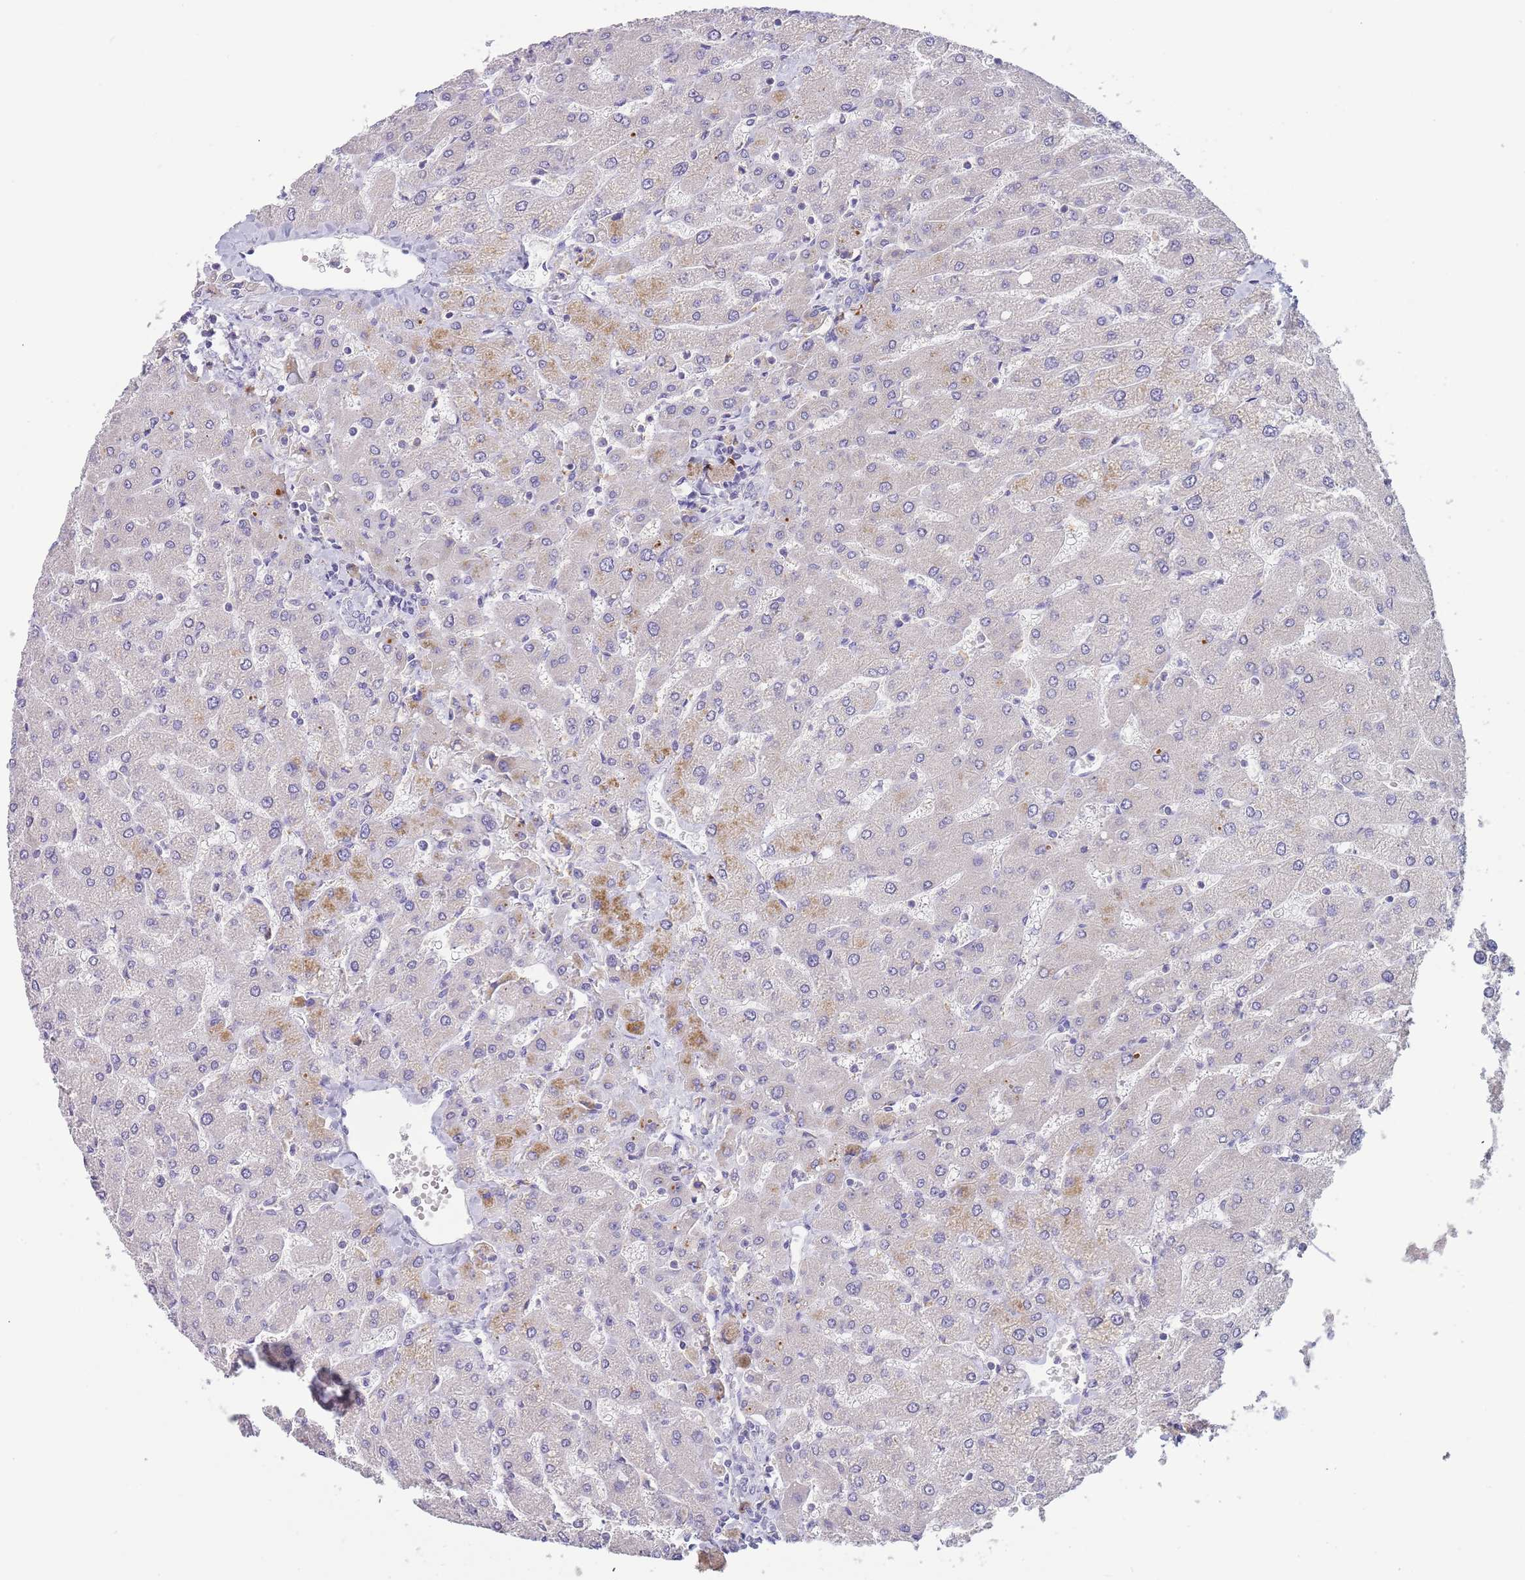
{"staining": {"intensity": "negative", "quantity": "none", "location": "none"}, "tissue": "liver", "cell_type": "Cholangiocytes", "image_type": "normal", "snomed": [{"axis": "morphology", "description": "Normal tissue, NOS"}, {"axis": "topography", "description": "Liver"}], "caption": "The immunohistochemistry photomicrograph has no significant positivity in cholangiocytes of liver. (Stains: DAB (3,3'-diaminobenzidine) IHC with hematoxylin counter stain, Microscopy: brightfield microscopy at high magnification).", "gene": "SUSD1", "patient": {"sex": "male", "age": 55}}